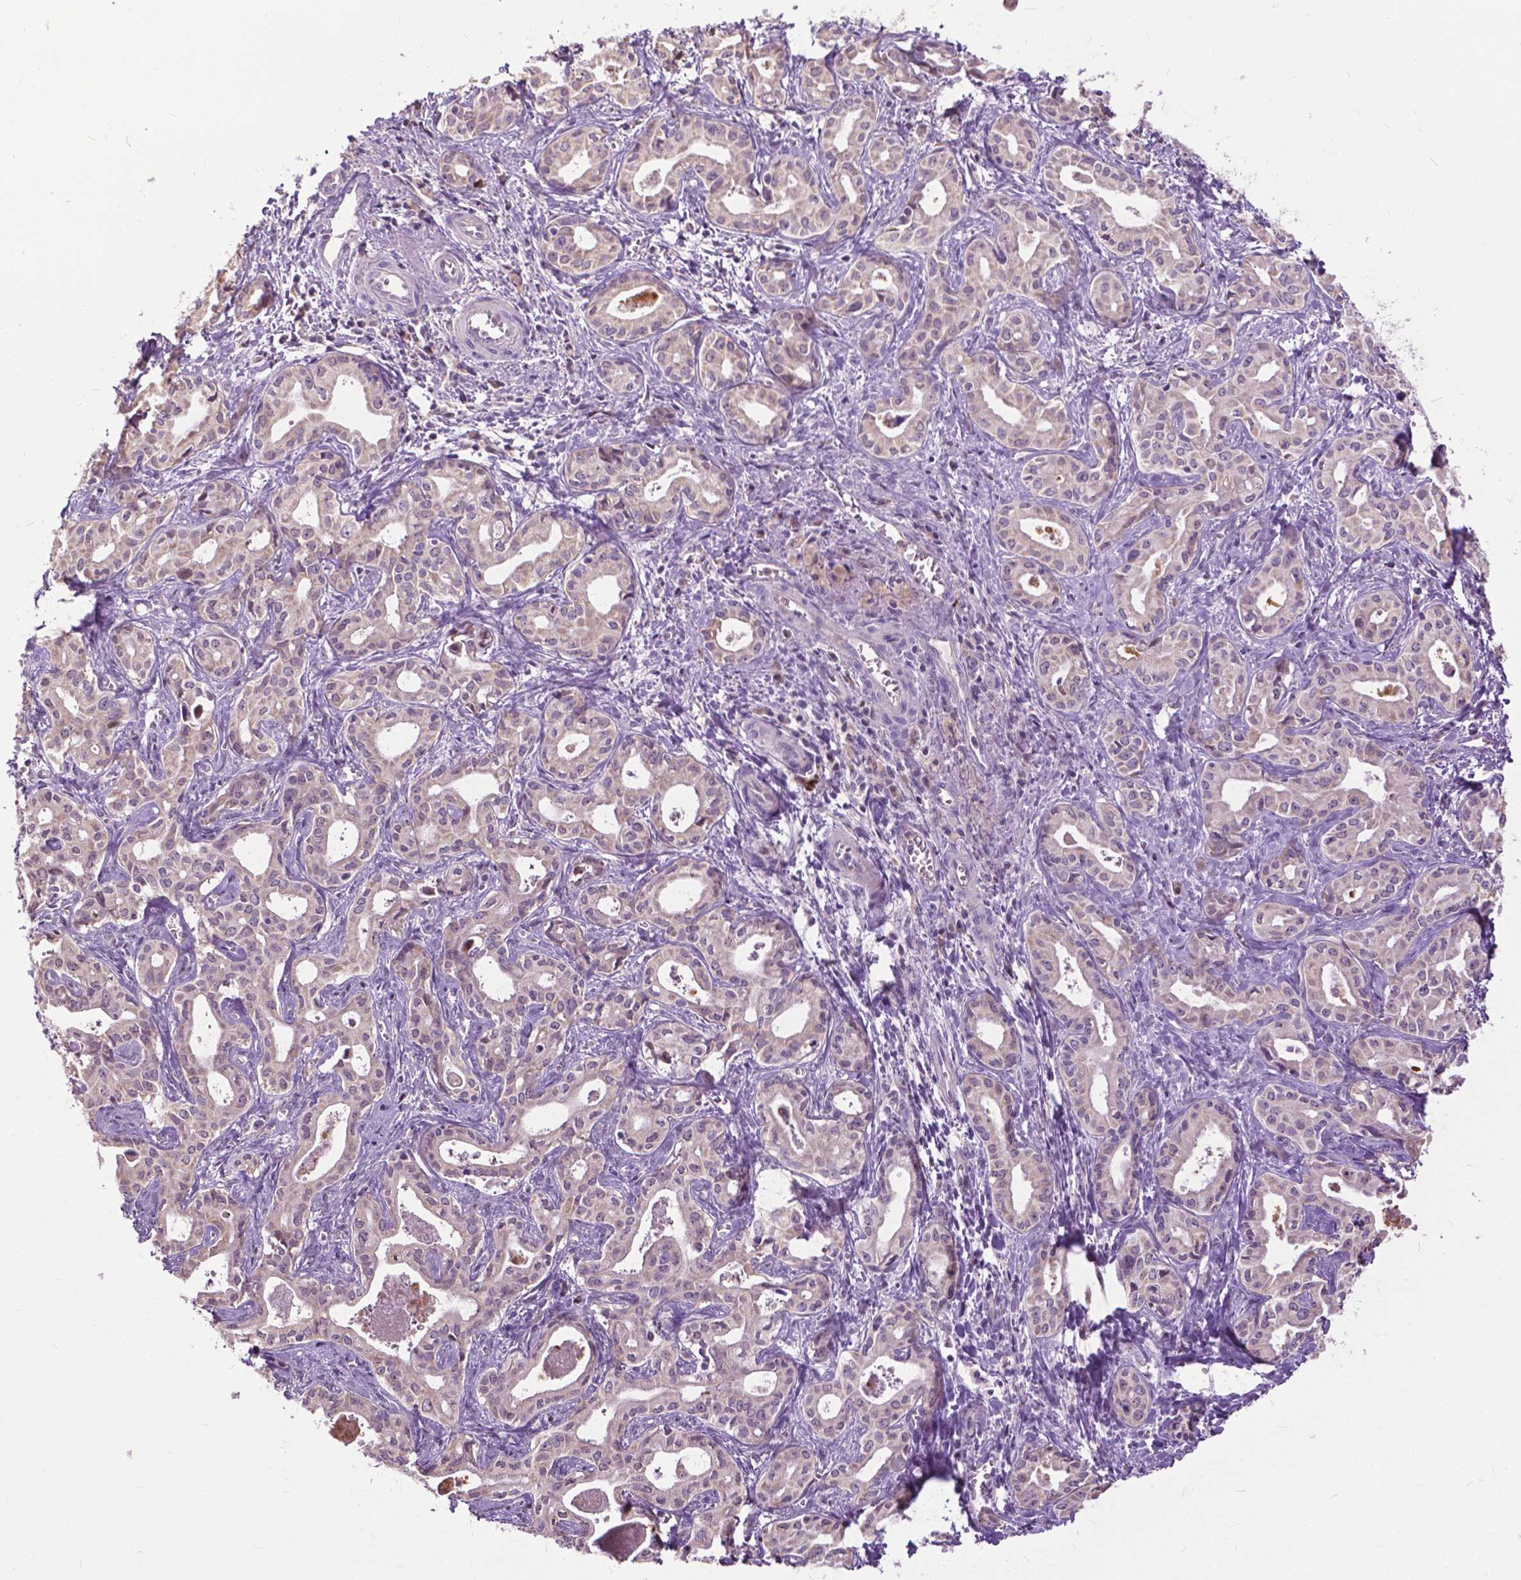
{"staining": {"intensity": "weak", "quantity": "25%-75%", "location": "cytoplasmic/membranous"}, "tissue": "liver cancer", "cell_type": "Tumor cells", "image_type": "cancer", "snomed": [{"axis": "morphology", "description": "Cholangiocarcinoma"}, {"axis": "topography", "description": "Liver"}], "caption": "Immunohistochemical staining of liver cancer (cholangiocarcinoma) demonstrates low levels of weak cytoplasmic/membranous positivity in approximately 25%-75% of tumor cells. The staining is performed using DAB brown chromogen to label protein expression. The nuclei are counter-stained blue using hematoxylin.", "gene": "TTC9B", "patient": {"sex": "female", "age": 65}}